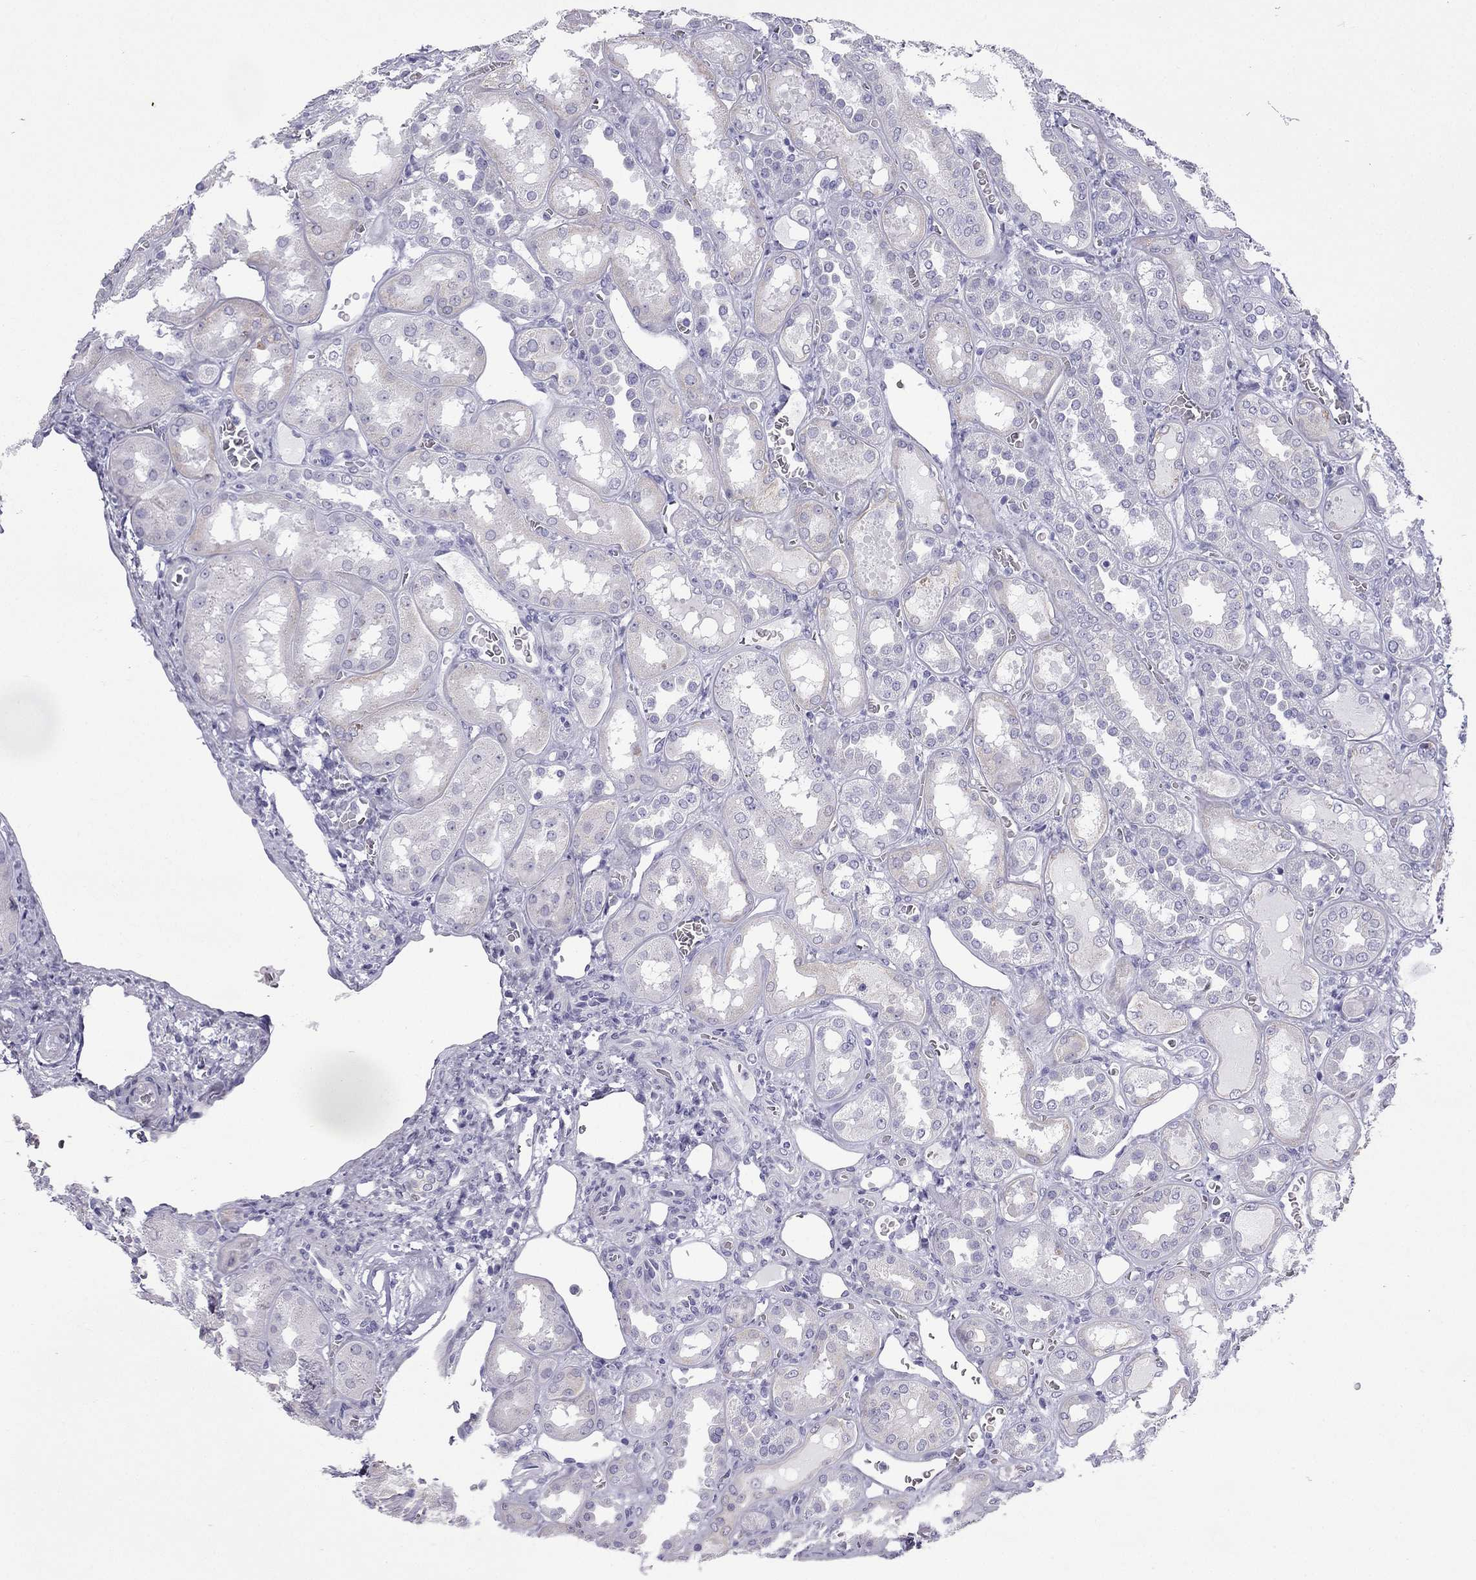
{"staining": {"intensity": "negative", "quantity": "none", "location": "none"}, "tissue": "kidney", "cell_type": "Cells in glomeruli", "image_type": "normal", "snomed": [{"axis": "morphology", "description": "Normal tissue, NOS"}, {"axis": "topography", "description": "Kidney"}], "caption": "Immunohistochemical staining of benign kidney demonstrates no significant staining in cells in glomeruli.", "gene": "GJA8", "patient": {"sex": "male", "age": 73}}